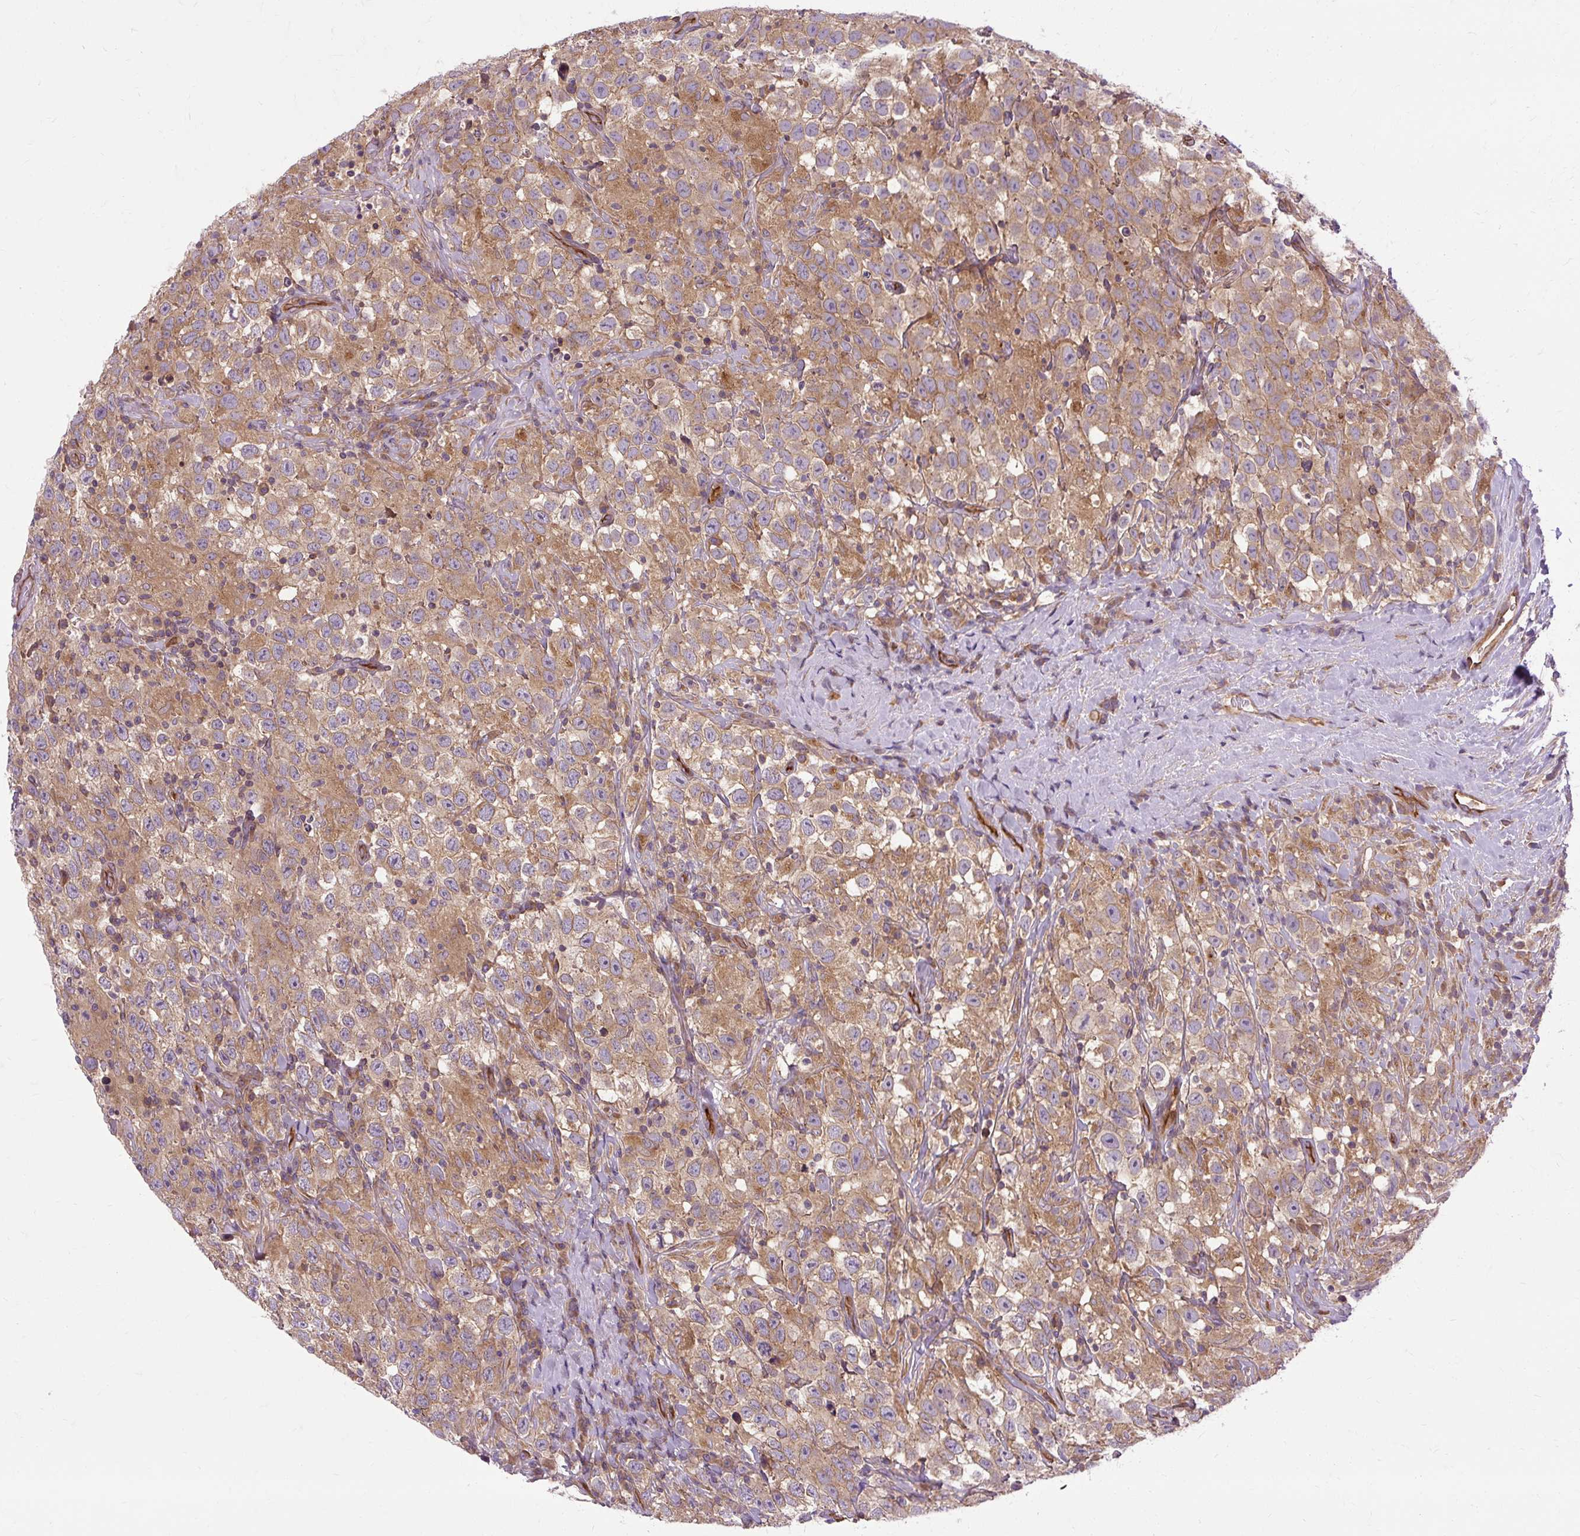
{"staining": {"intensity": "moderate", "quantity": ">75%", "location": "cytoplasmic/membranous"}, "tissue": "testis cancer", "cell_type": "Tumor cells", "image_type": "cancer", "snomed": [{"axis": "morphology", "description": "Seminoma, NOS"}, {"axis": "topography", "description": "Testis"}], "caption": "Human seminoma (testis) stained with a brown dye shows moderate cytoplasmic/membranous positive expression in approximately >75% of tumor cells.", "gene": "CCDC93", "patient": {"sex": "male", "age": 41}}